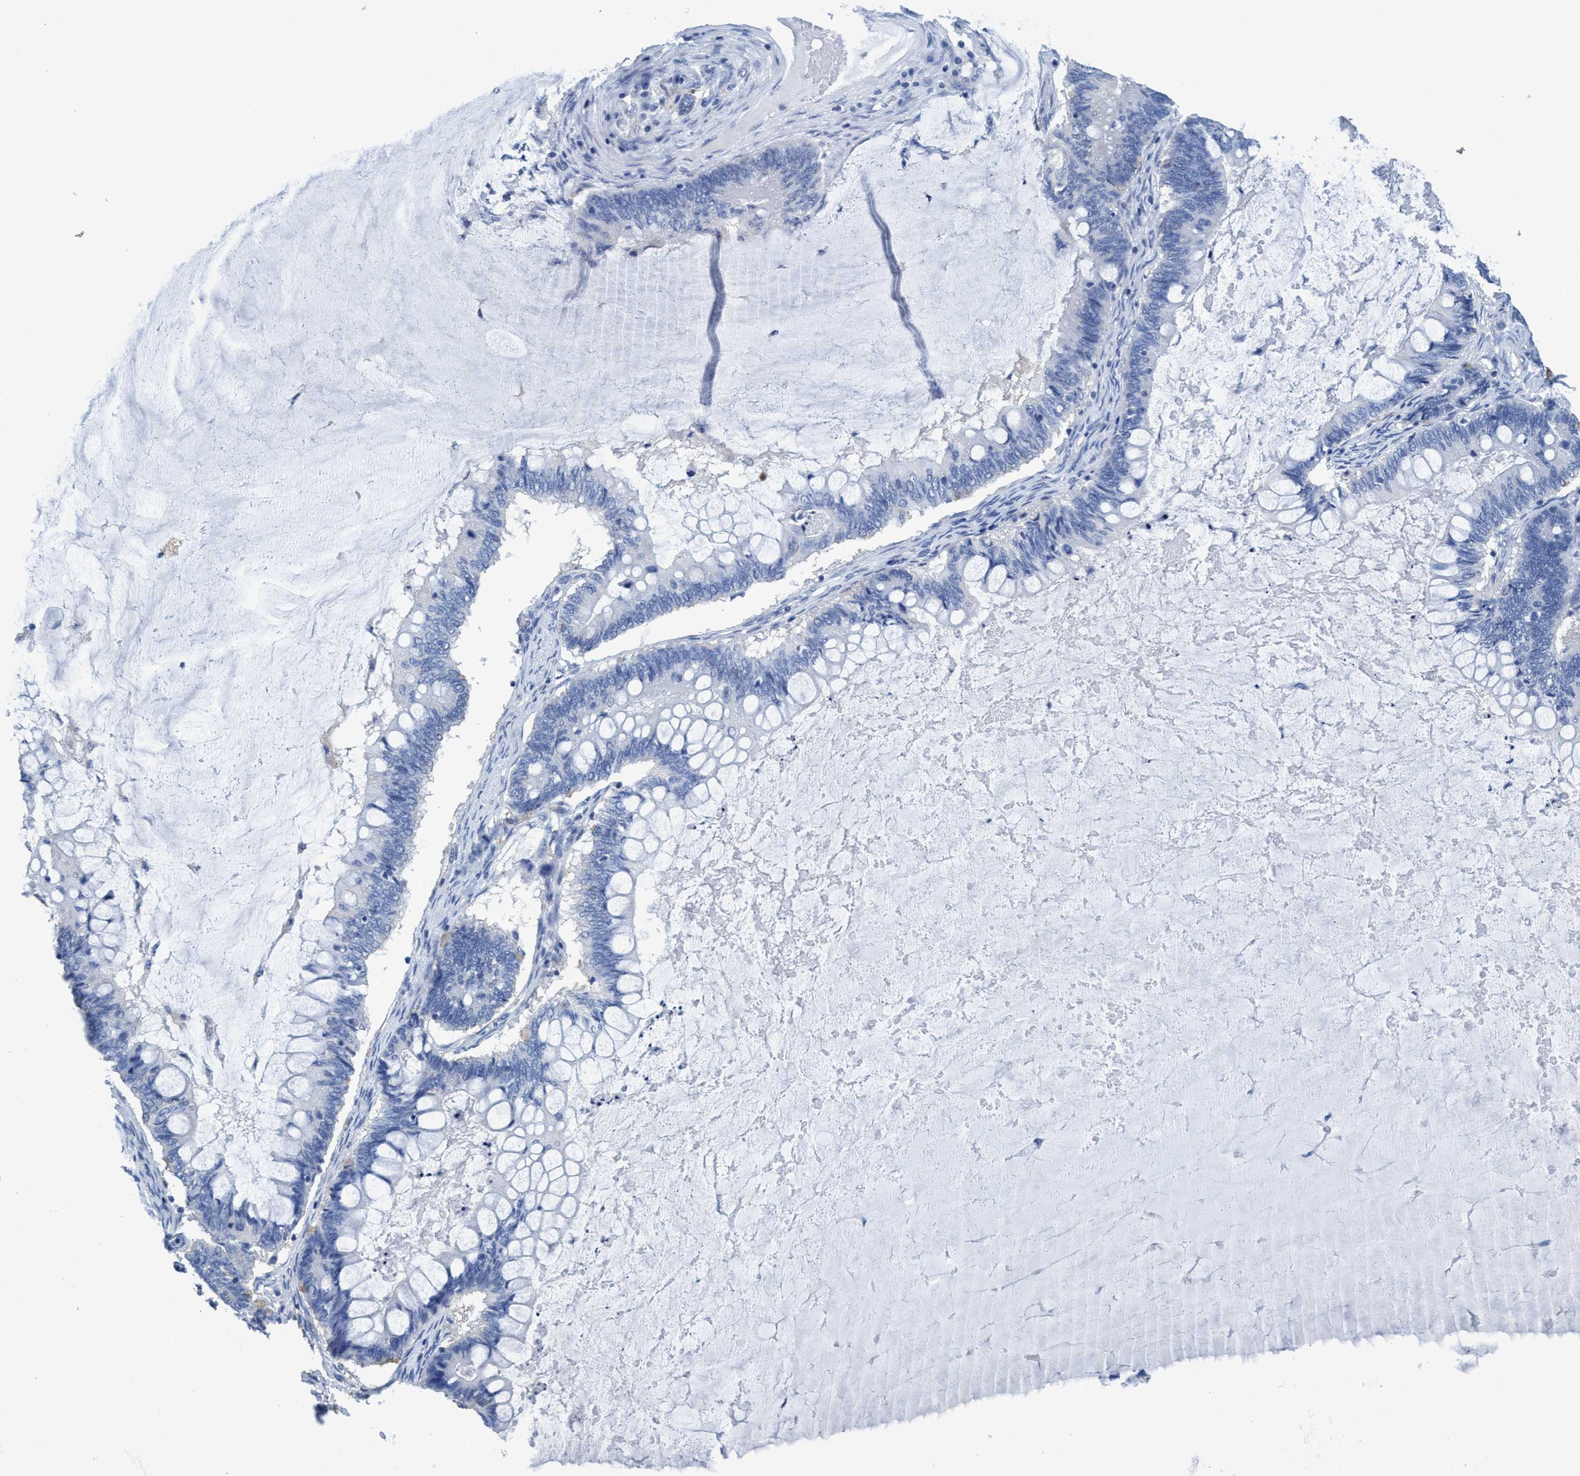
{"staining": {"intensity": "negative", "quantity": "none", "location": "none"}, "tissue": "ovarian cancer", "cell_type": "Tumor cells", "image_type": "cancer", "snomed": [{"axis": "morphology", "description": "Cystadenocarcinoma, mucinous, NOS"}, {"axis": "topography", "description": "Ovary"}], "caption": "Immunohistochemical staining of human ovarian cancer reveals no significant staining in tumor cells.", "gene": "DNAI1", "patient": {"sex": "female", "age": 61}}